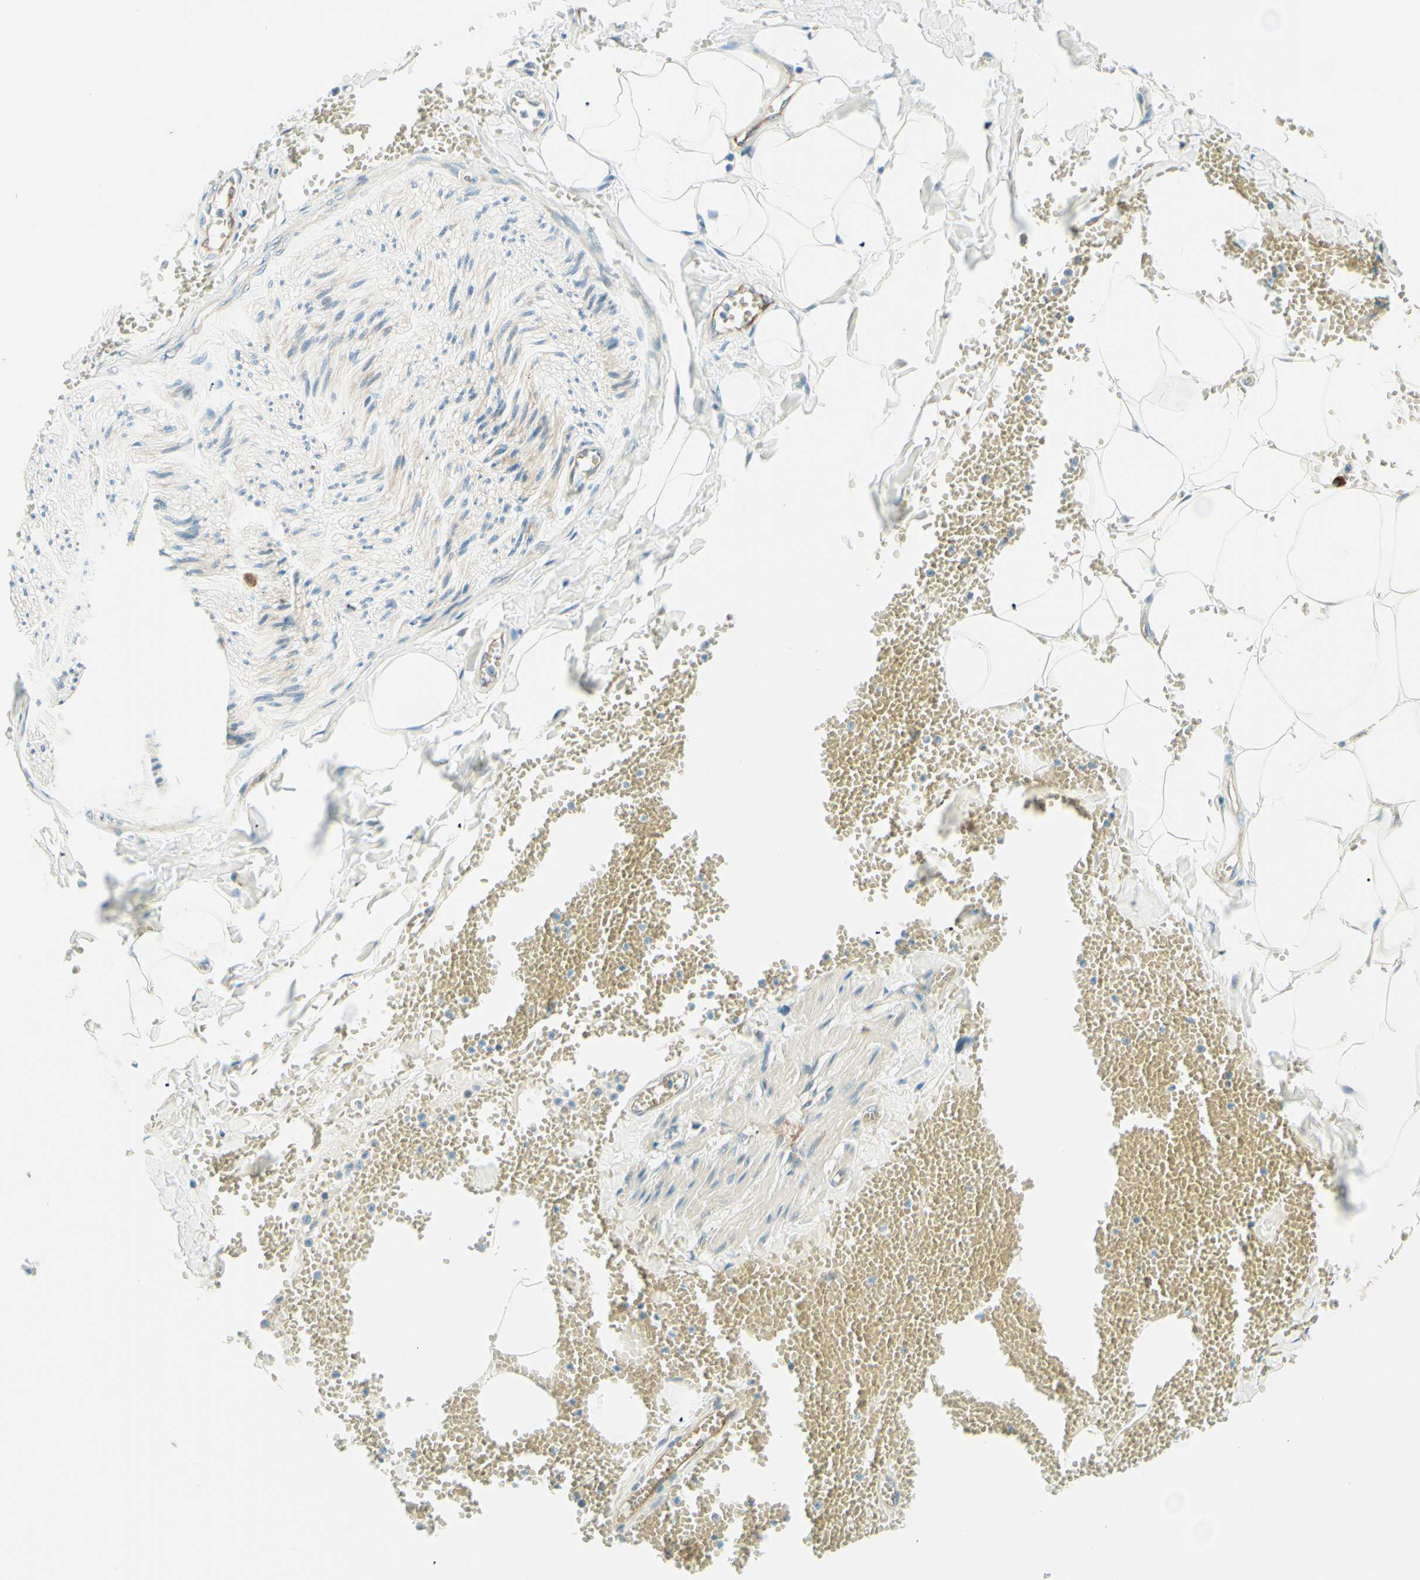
{"staining": {"intensity": "negative", "quantity": "none", "location": "none"}, "tissue": "adipose tissue", "cell_type": "Adipocytes", "image_type": "normal", "snomed": [{"axis": "morphology", "description": "Normal tissue, NOS"}, {"axis": "topography", "description": "Adipose tissue"}, {"axis": "topography", "description": "Peripheral nerve tissue"}], "caption": "A high-resolution photomicrograph shows immunohistochemistry staining of normal adipose tissue, which shows no significant expression in adipocytes.", "gene": "TAOK2", "patient": {"sex": "male", "age": 52}}